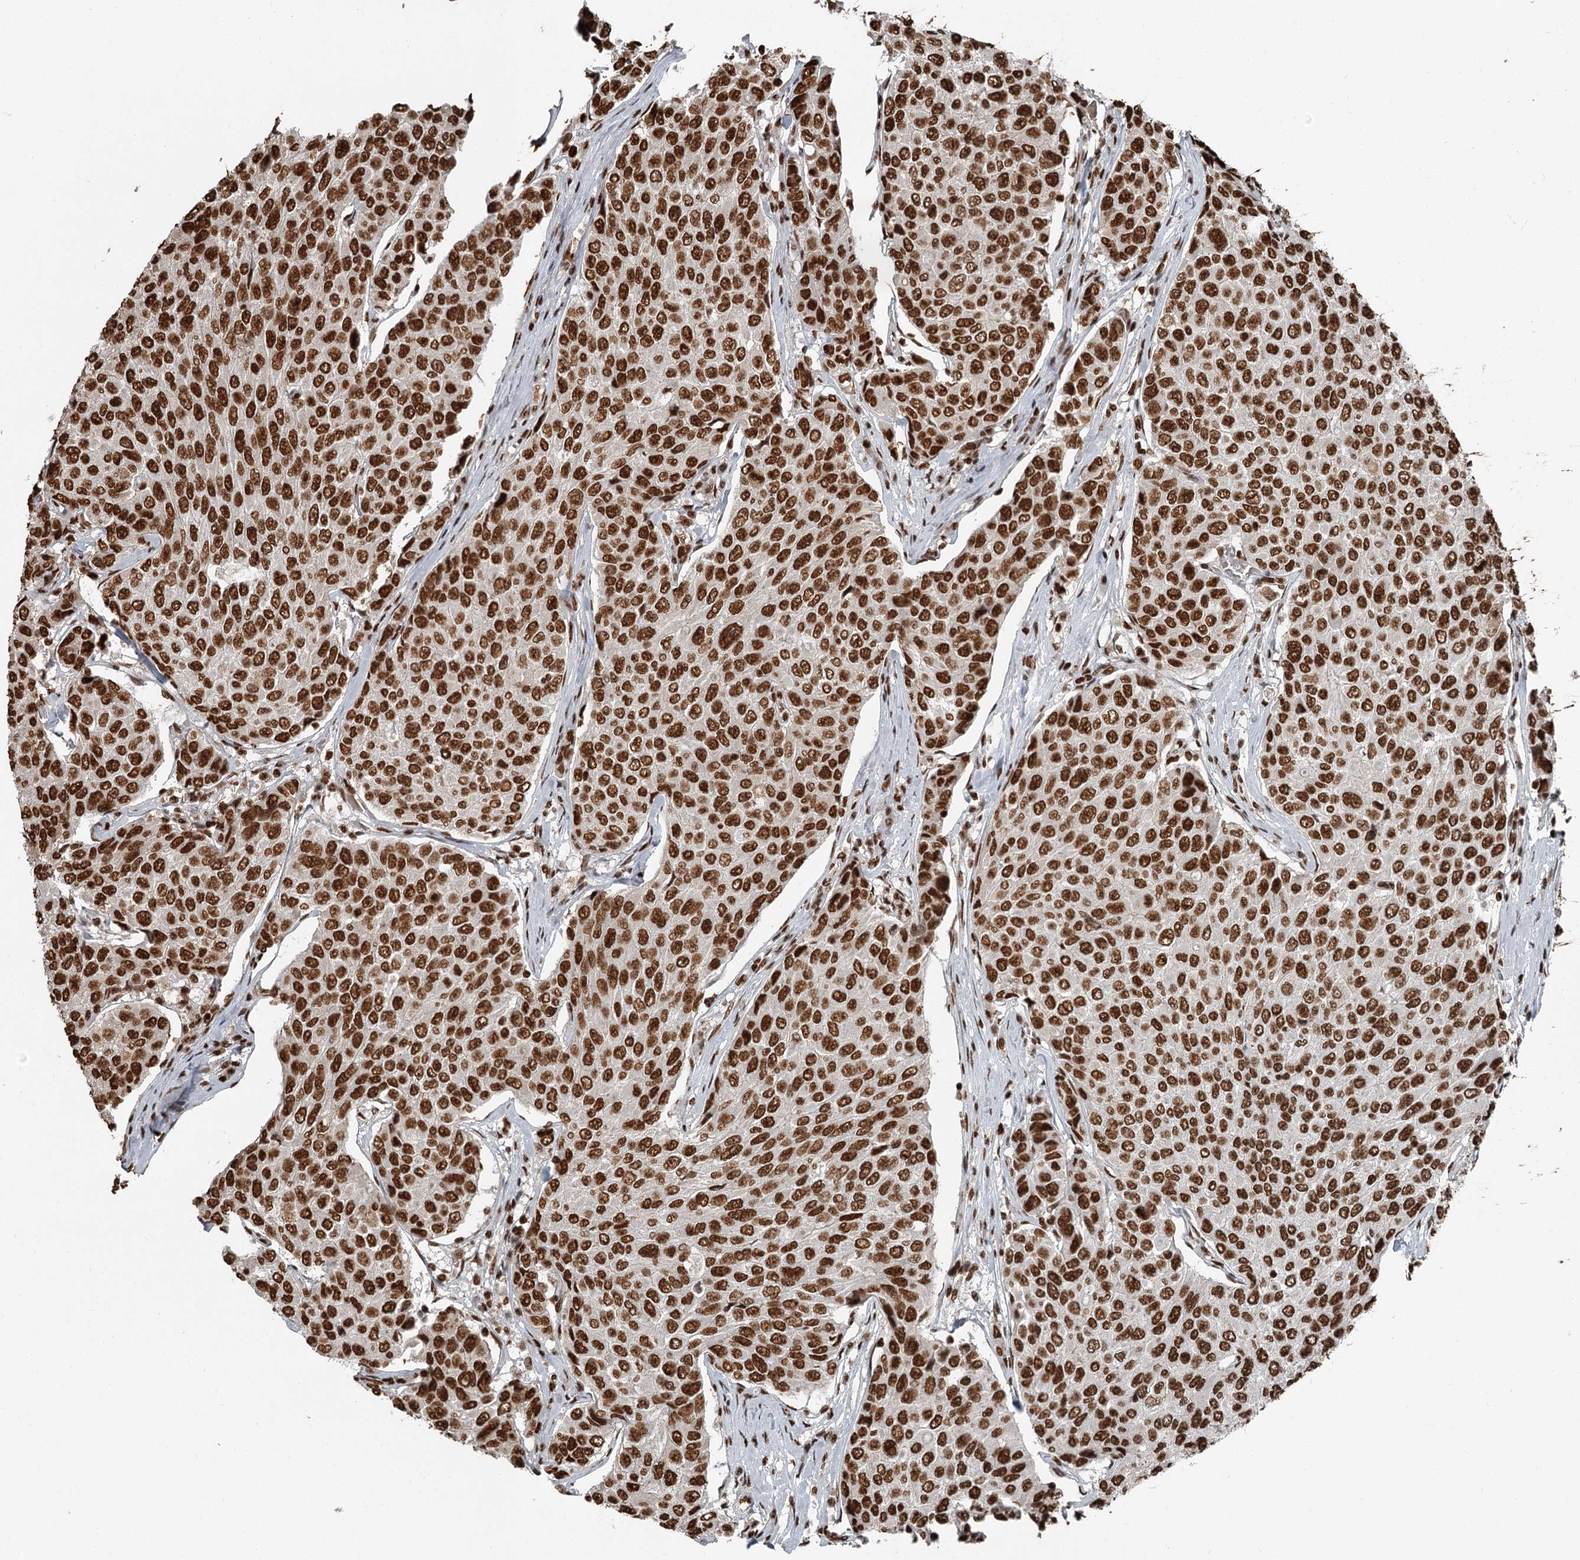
{"staining": {"intensity": "strong", "quantity": ">75%", "location": "nuclear"}, "tissue": "breast cancer", "cell_type": "Tumor cells", "image_type": "cancer", "snomed": [{"axis": "morphology", "description": "Duct carcinoma"}, {"axis": "topography", "description": "Breast"}], "caption": "Immunohistochemistry (IHC) micrograph of neoplastic tissue: human breast cancer stained using IHC reveals high levels of strong protein expression localized specifically in the nuclear of tumor cells, appearing as a nuclear brown color.", "gene": "RBBP7", "patient": {"sex": "female", "age": 55}}